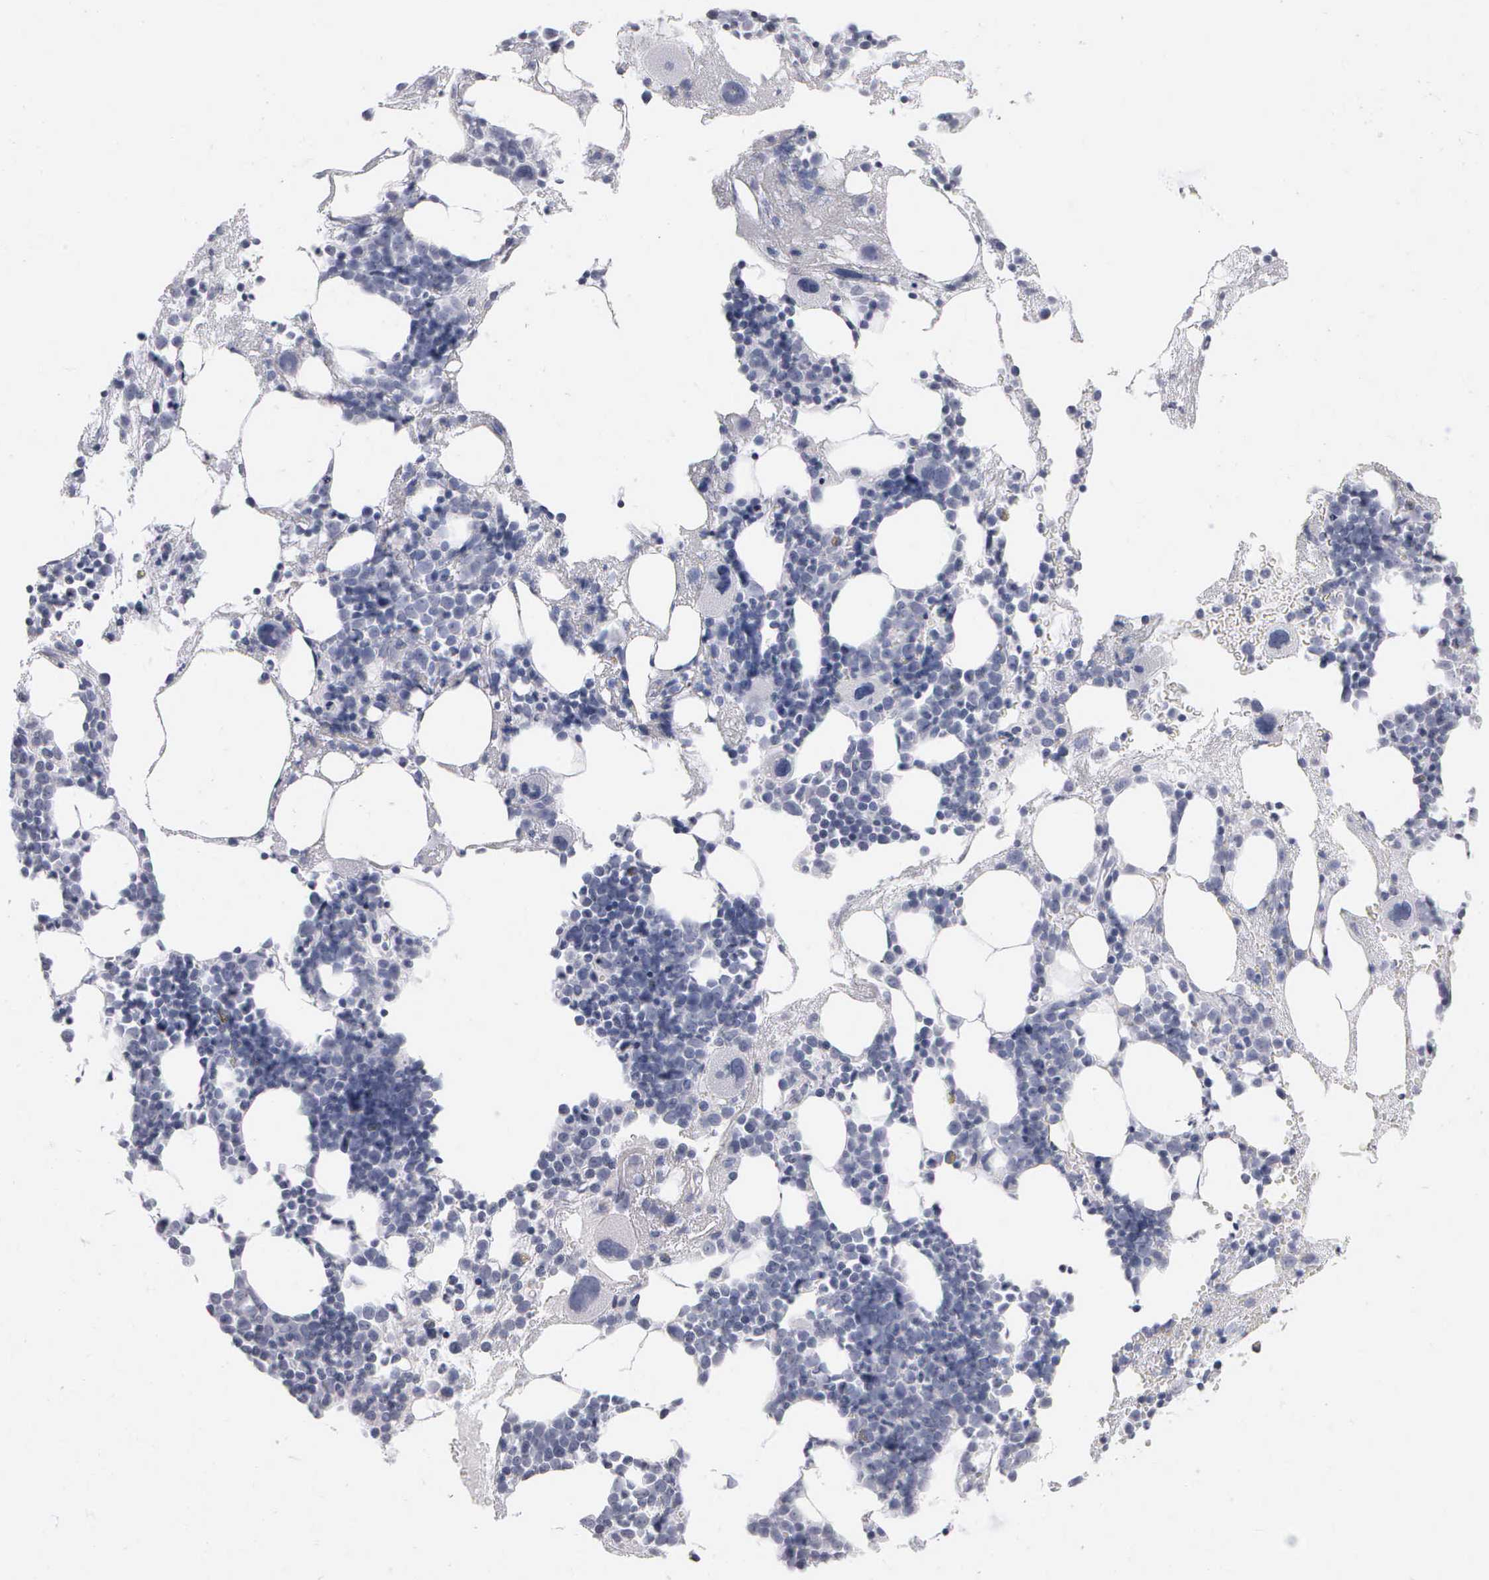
{"staining": {"intensity": "negative", "quantity": "none", "location": "none"}, "tissue": "bone marrow", "cell_type": "Hematopoietic cells", "image_type": "normal", "snomed": [{"axis": "morphology", "description": "Normal tissue, NOS"}, {"axis": "topography", "description": "Bone marrow"}], "caption": "This histopathology image is of unremarkable bone marrow stained with immunohistochemistry to label a protein in brown with the nuclei are counter-stained blue. There is no staining in hematopoietic cells.", "gene": "NKX2", "patient": {"sex": "male", "age": 75}}